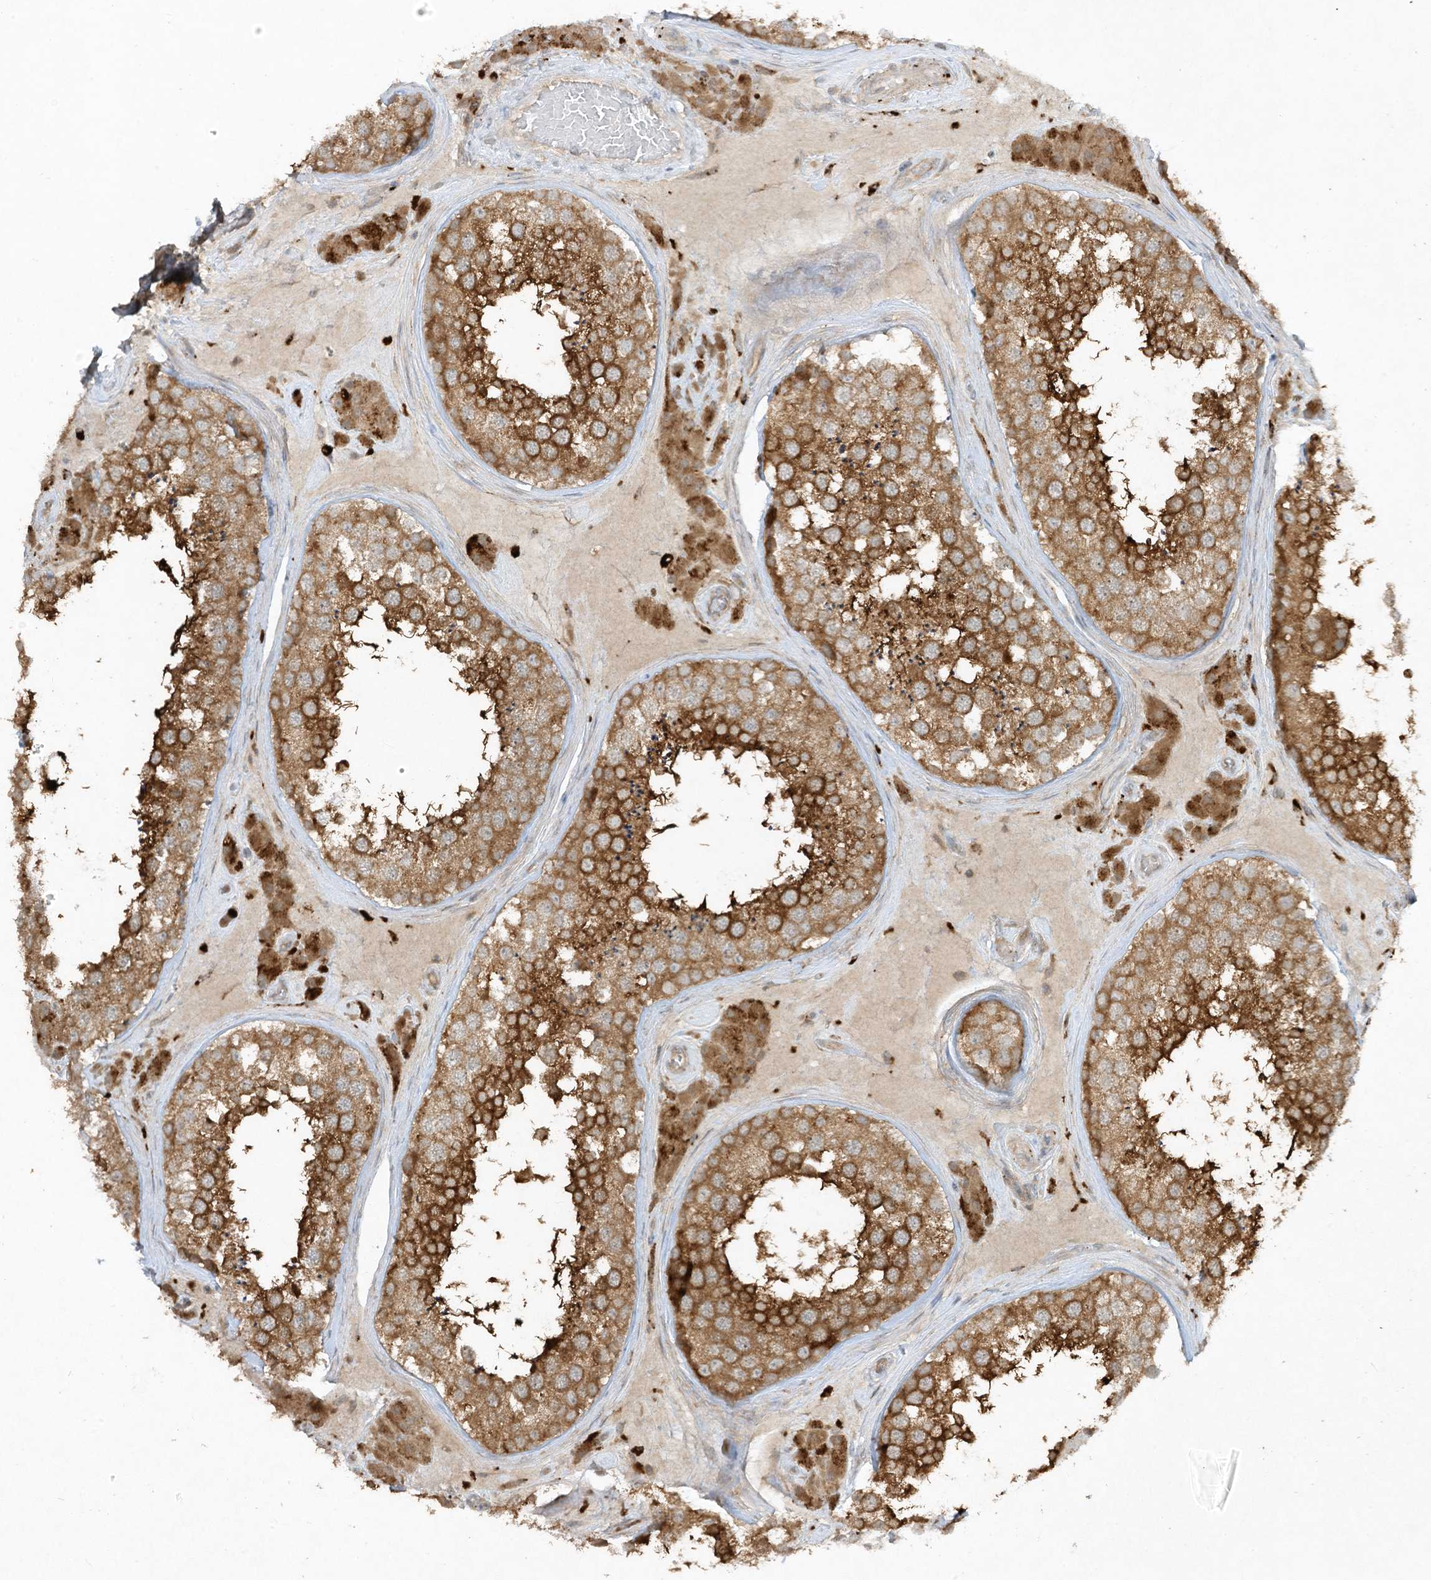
{"staining": {"intensity": "strong", "quantity": ">75%", "location": "cytoplasmic/membranous"}, "tissue": "testis", "cell_type": "Cells in seminiferous ducts", "image_type": "normal", "snomed": [{"axis": "morphology", "description": "Normal tissue, NOS"}, {"axis": "topography", "description": "Testis"}], "caption": "Brown immunohistochemical staining in unremarkable testis shows strong cytoplasmic/membranous expression in about >75% of cells in seminiferous ducts.", "gene": "LDAH", "patient": {"sex": "male", "age": 46}}